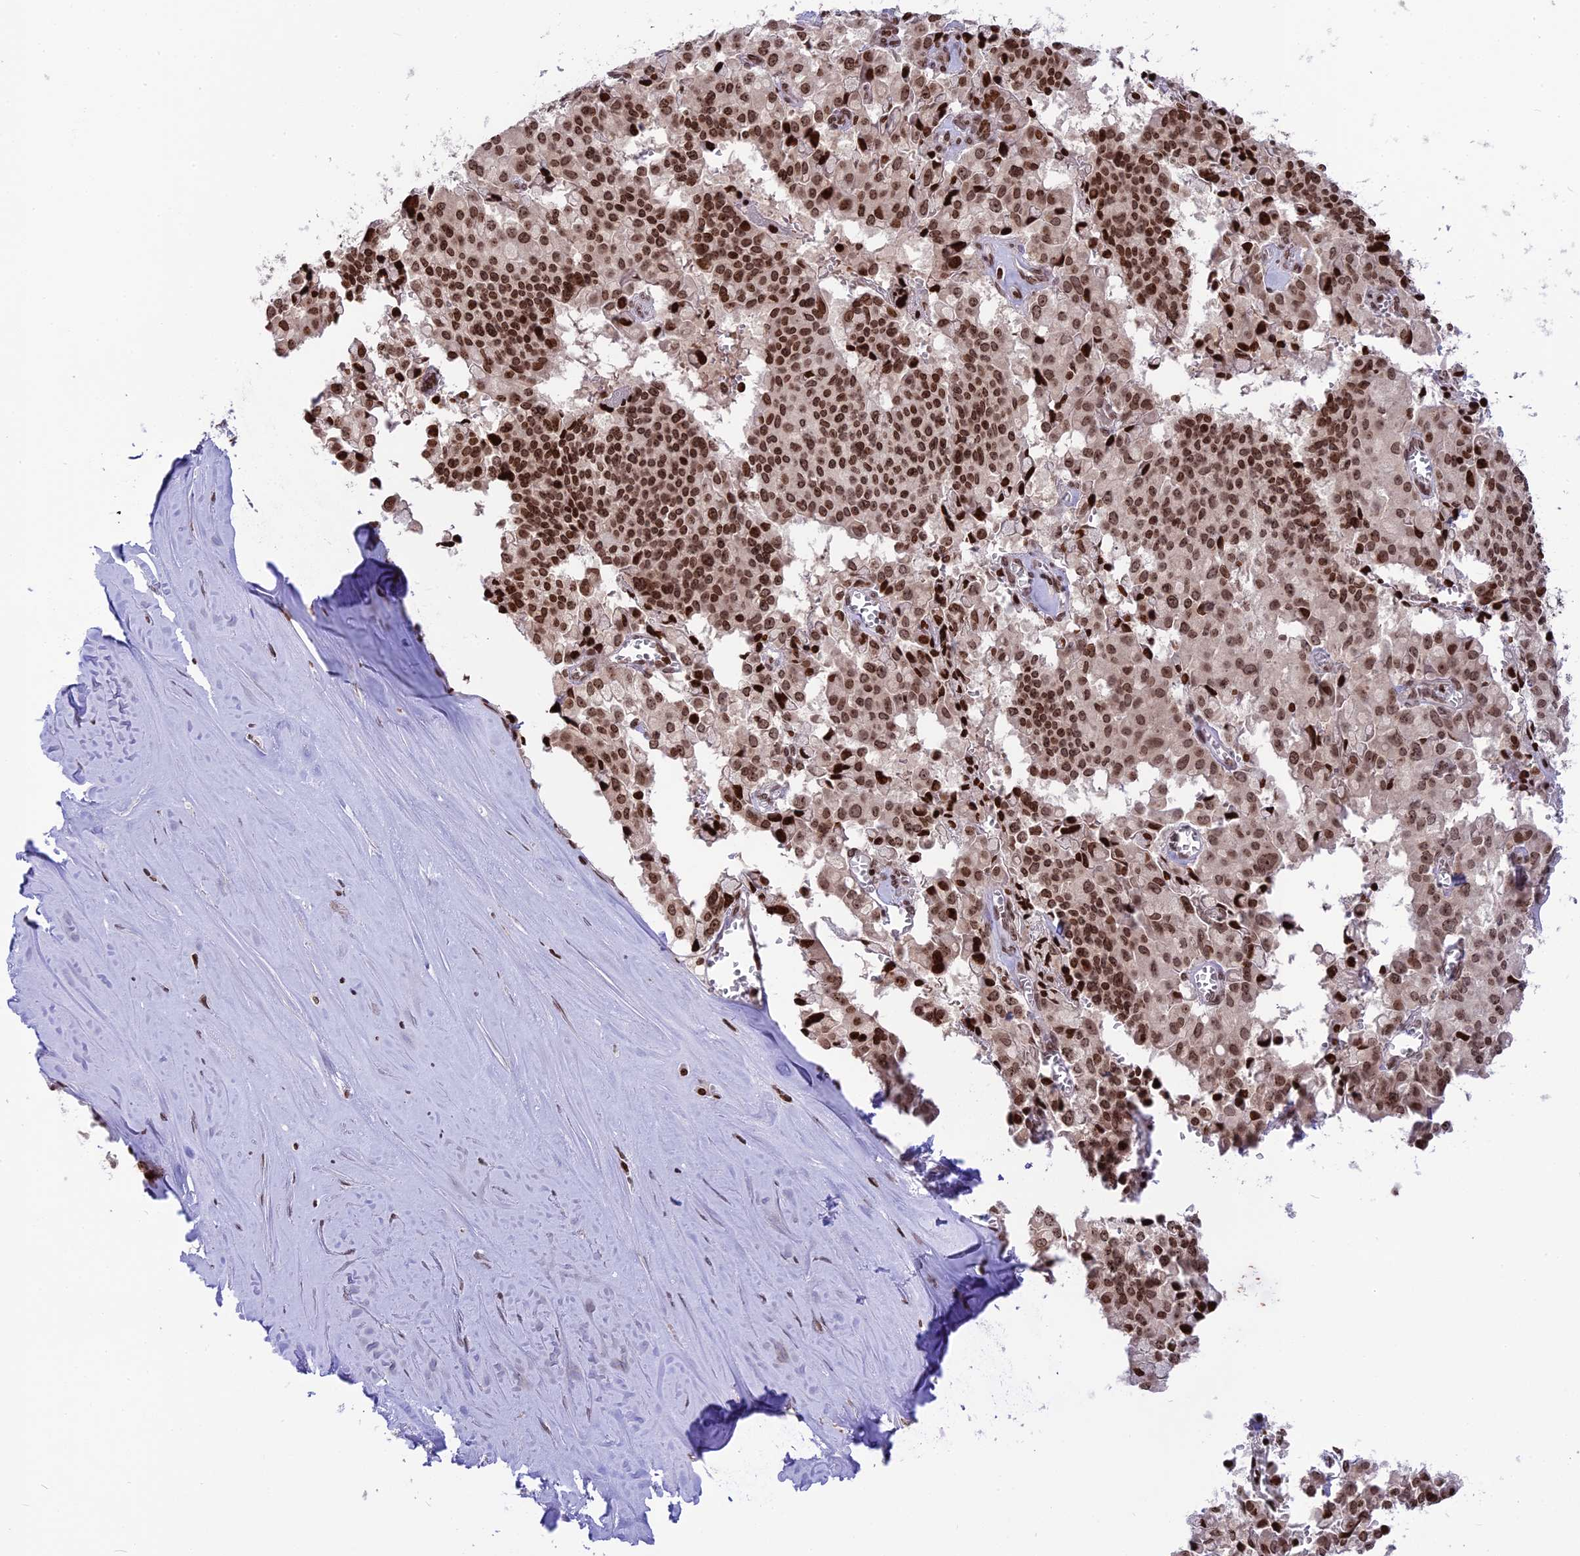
{"staining": {"intensity": "strong", "quantity": ">75%", "location": "nuclear"}, "tissue": "pancreatic cancer", "cell_type": "Tumor cells", "image_type": "cancer", "snomed": [{"axis": "morphology", "description": "Adenocarcinoma, NOS"}, {"axis": "topography", "description": "Pancreas"}], "caption": "An image showing strong nuclear positivity in about >75% of tumor cells in pancreatic cancer, as visualized by brown immunohistochemical staining.", "gene": "TET2", "patient": {"sex": "male", "age": 65}}